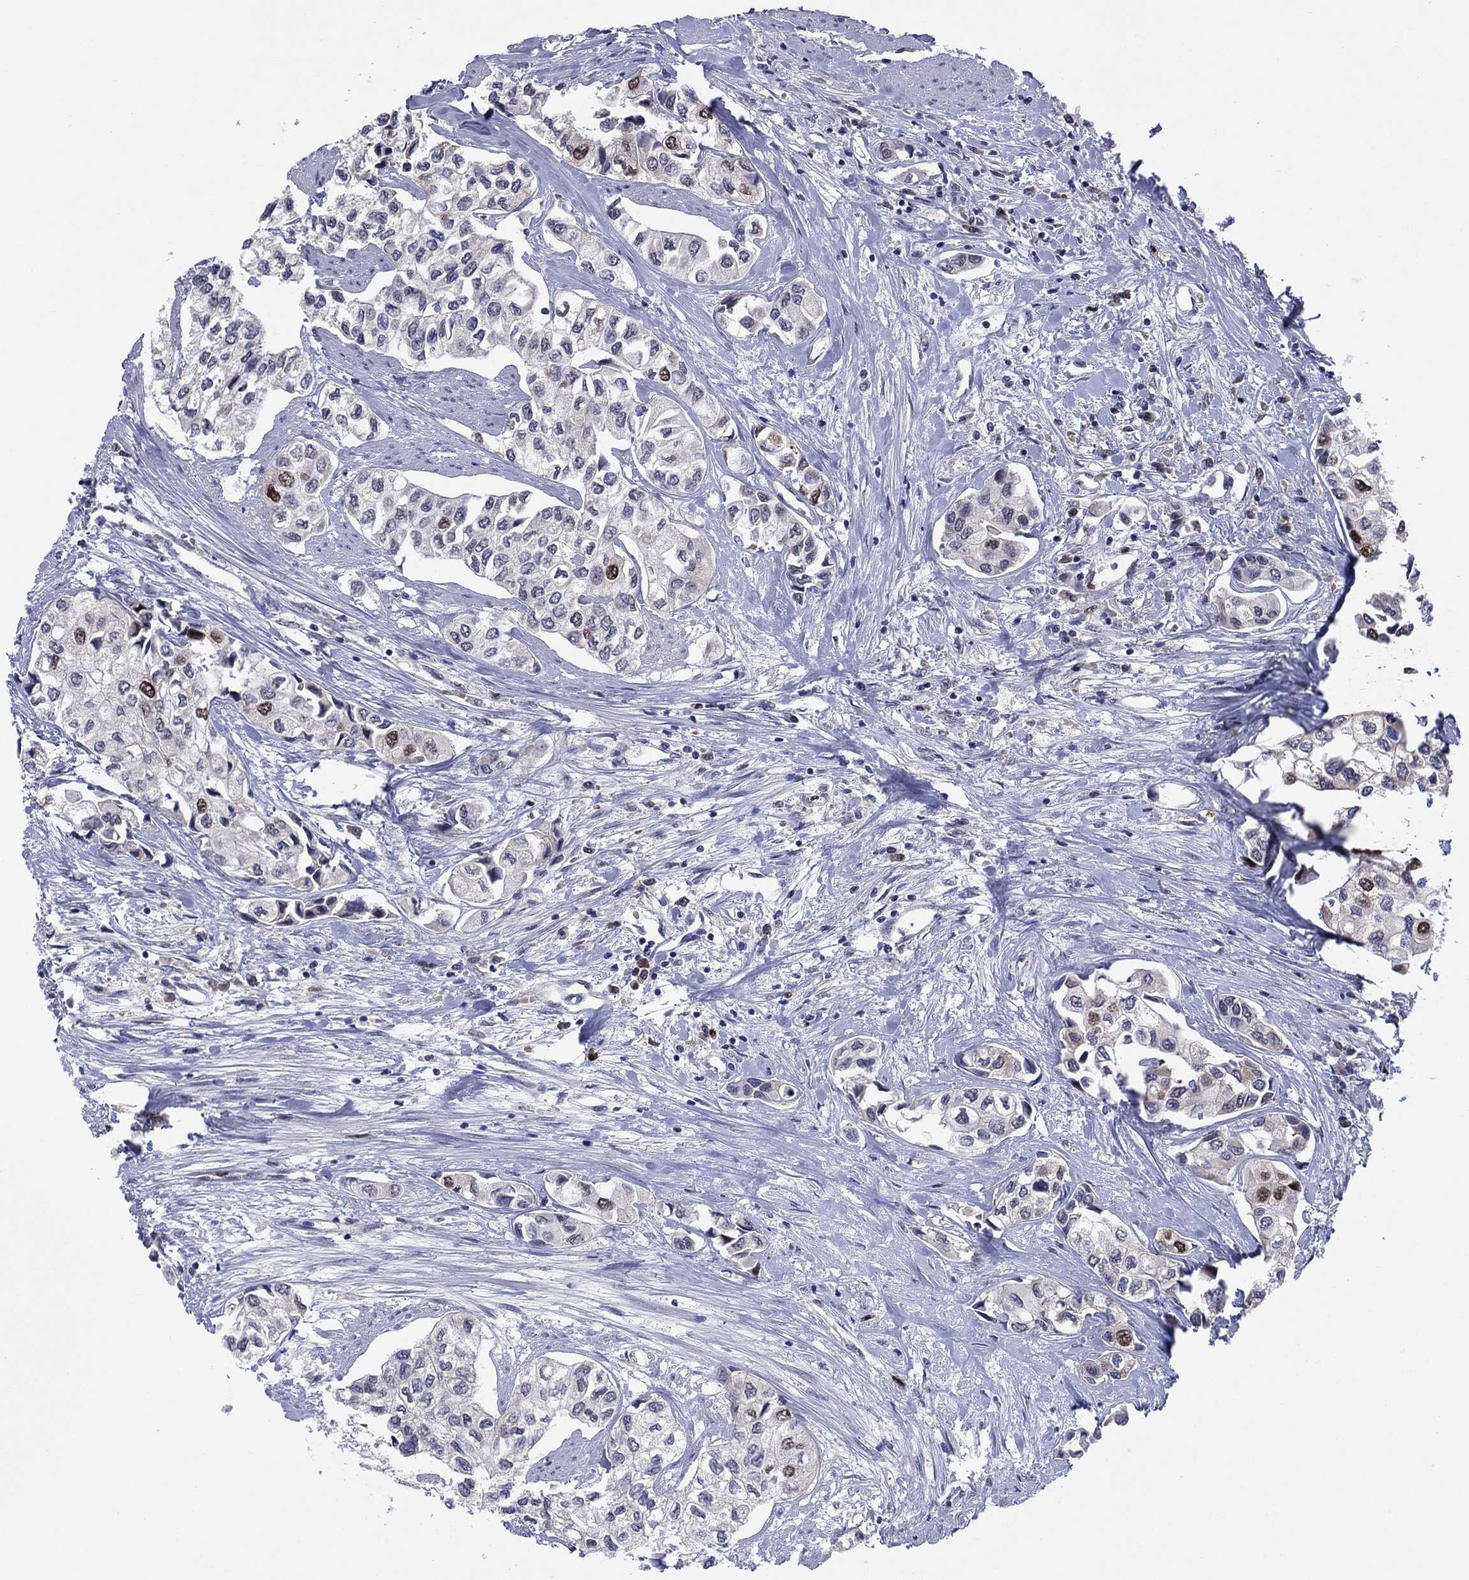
{"staining": {"intensity": "strong", "quantity": "<25%", "location": "nuclear"}, "tissue": "urothelial cancer", "cell_type": "Tumor cells", "image_type": "cancer", "snomed": [{"axis": "morphology", "description": "Urothelial carcinoma, High grade"}, {"axis": "topography", "description": "Urinary bladder"}], "caption": "A brown stain labels strong nuclear positivity of a protein in high-grade urothelial carcinoma tumor cells. The protein of interest is stained brown, and the nuclei are stained in blue (DAB (3,3'-diaminobenzidine) IHC with brightfield microscopy, high magnification).", "gene": "CDCA5", "patient": {"sex": "male", "age": 73}}